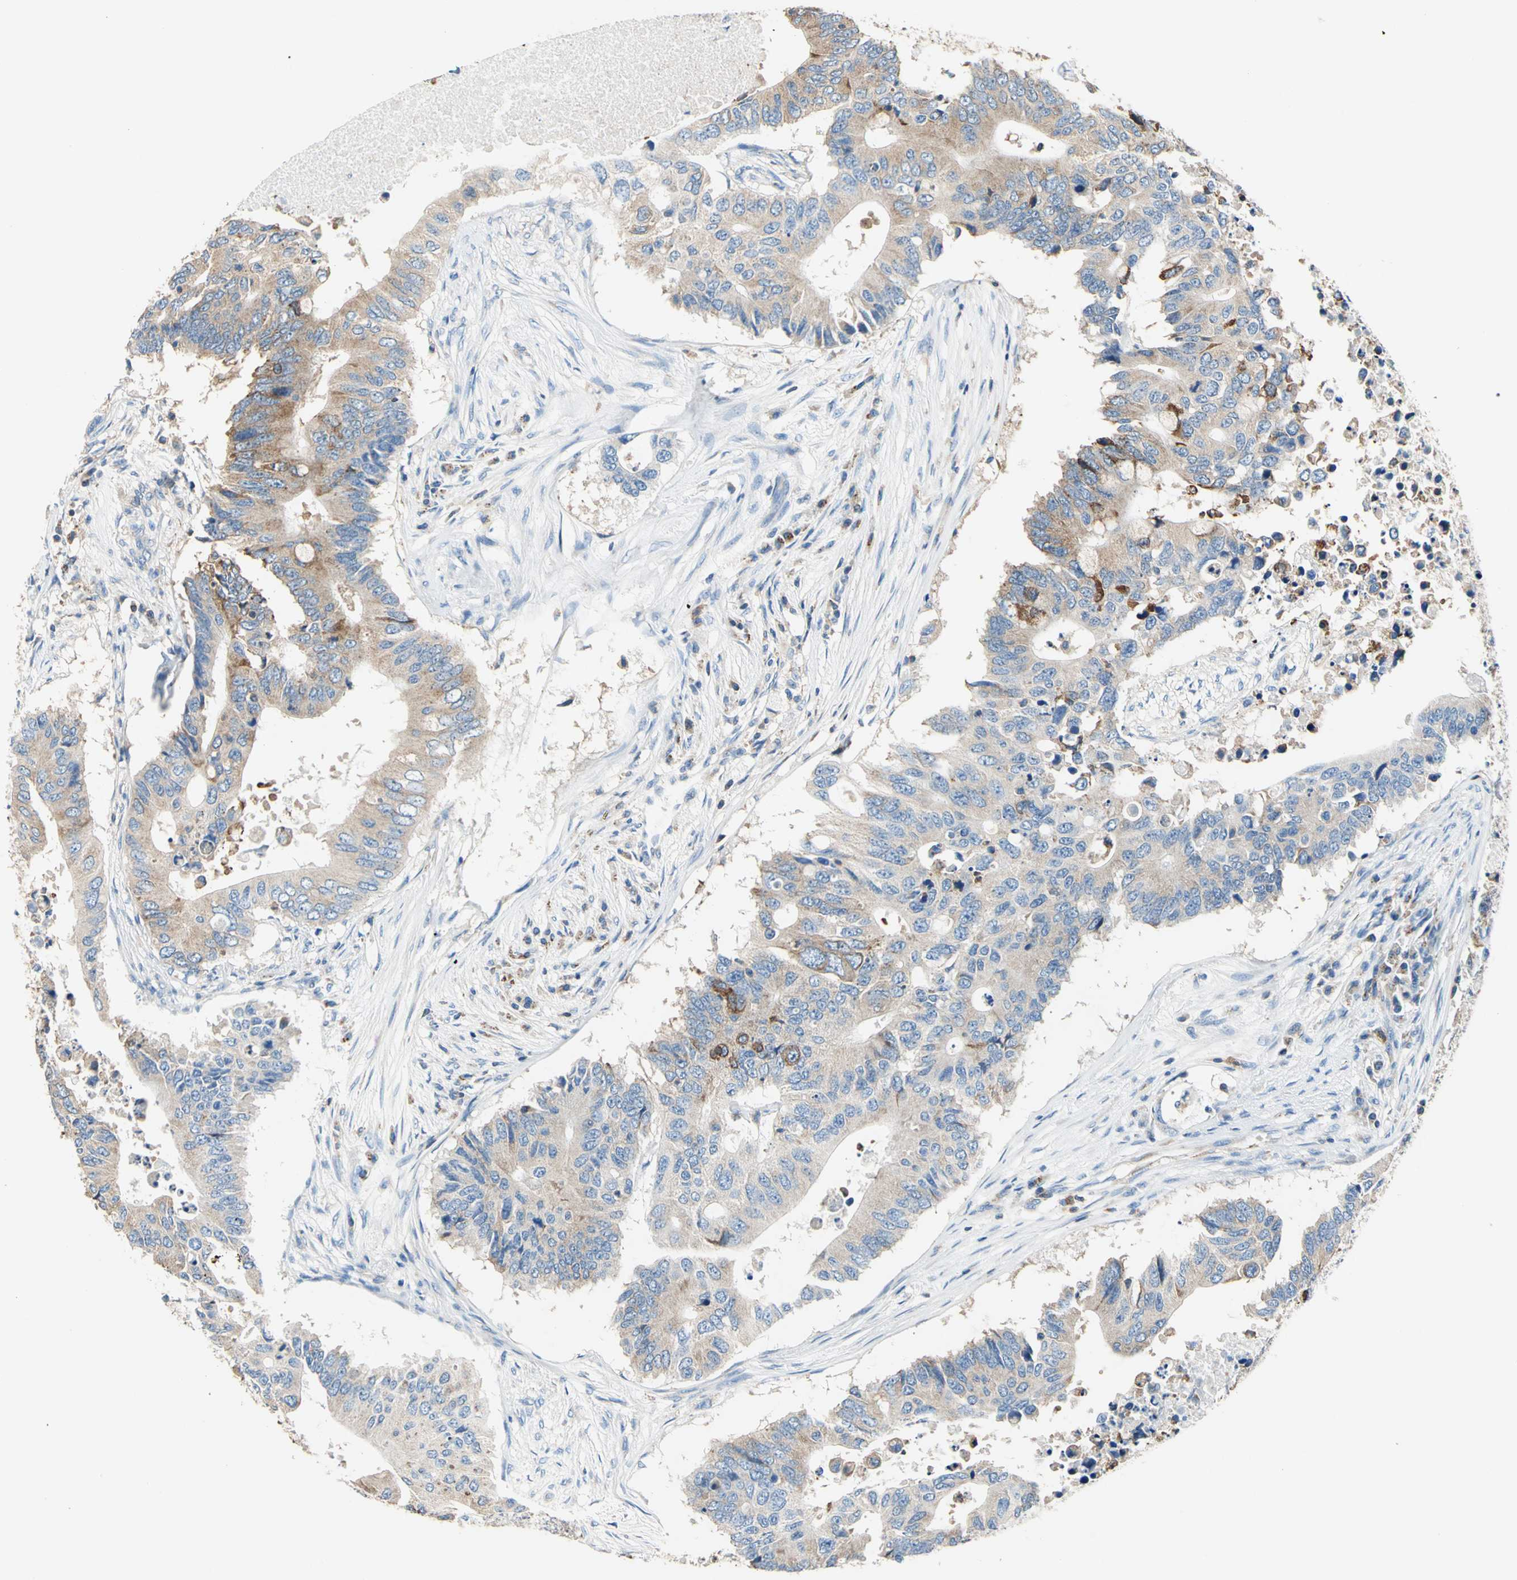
{"staining": {"intensity": "moderate", "quantity": ">75%", "location": "cytoplasmic/membranous"}, "tissue": "colorectal cancer", "cell_type": "Tumor cells", "image_type": "cancer", "snomed": [{"axis": "morphology", "description": "Adenocarcinoma, NOS"}, {"axis": "topography", "description": "Colon"}], "caption": "An image showing moderate cytoplasmic/membranous staining in approximately >75% of tumor cells in colorectal cancer, as visualized by brown immunohistochemical staining.", "gene": "SEPTIN6", "patient": {"sex": "male", "age": 71}}